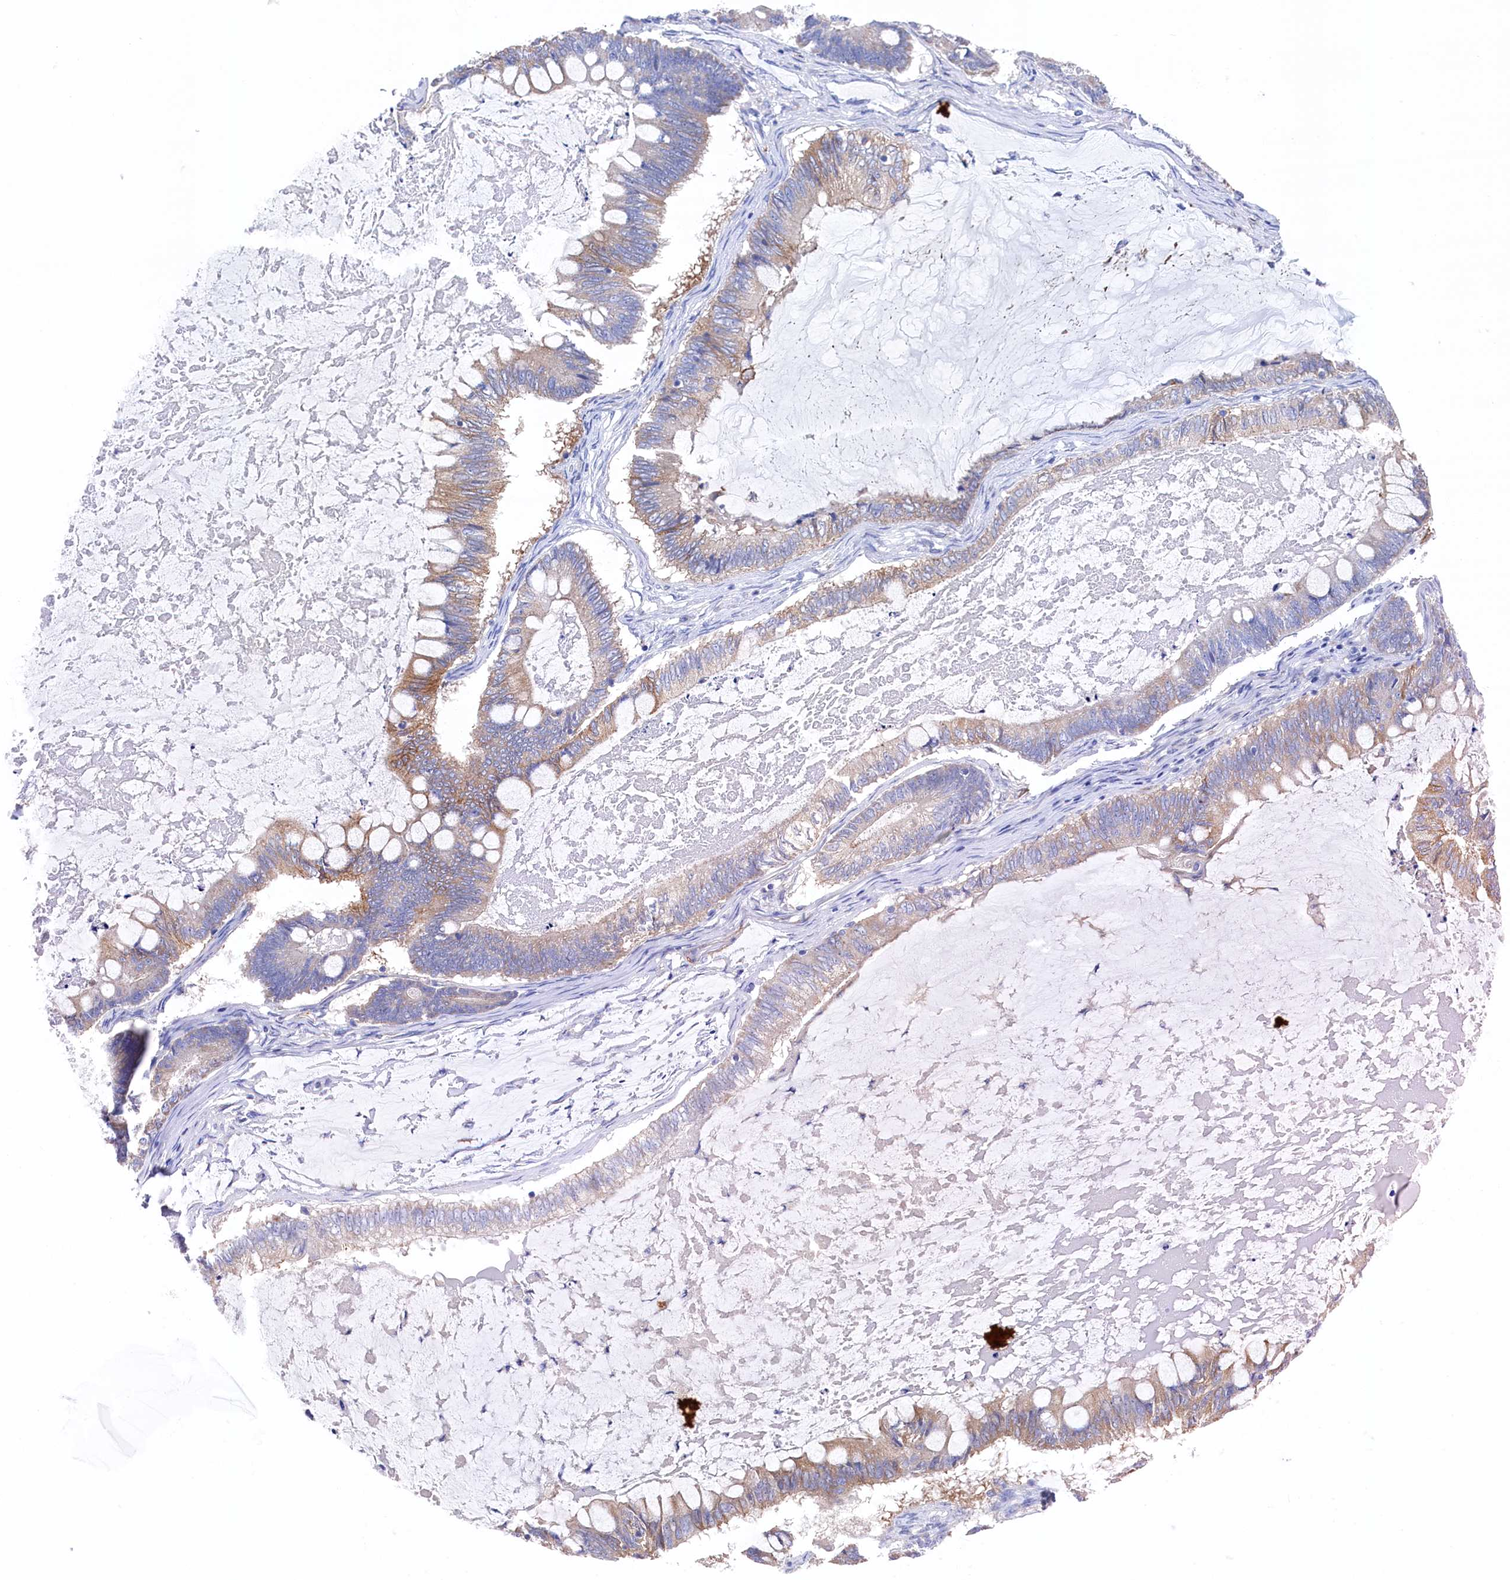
{"staining": {"intensity": "weak", "quantity": "25%-75%", "location": "cytoplasmic/membranous"}, "tissue": "ovarian cancer", "cell_type": "Tumor cells", "image_type": "cancer", "snomed": [{"axis": "morphology", "description": "Cystadenocarcinoma, mucinous, NOS"}, {"axis": "topography", "description": "Ovary"}], "caption": "Immunohistochemistry staining of mucinous cystadenocarcinoma (ovarian), which demonstrates low levels of weak cytoplasmic/membranous staining in approximately 25%-75% of tumor cells indicating weak cytoplasmic/membranous protein expression. The staining was performed using DAB (3,3'-diaminobenzidine) (brown) for protein detection and nuclei were counterstained in hematoxylin (blue).", "gene": "C12orf73", "patient": {"sex": "female", "age": 61}}